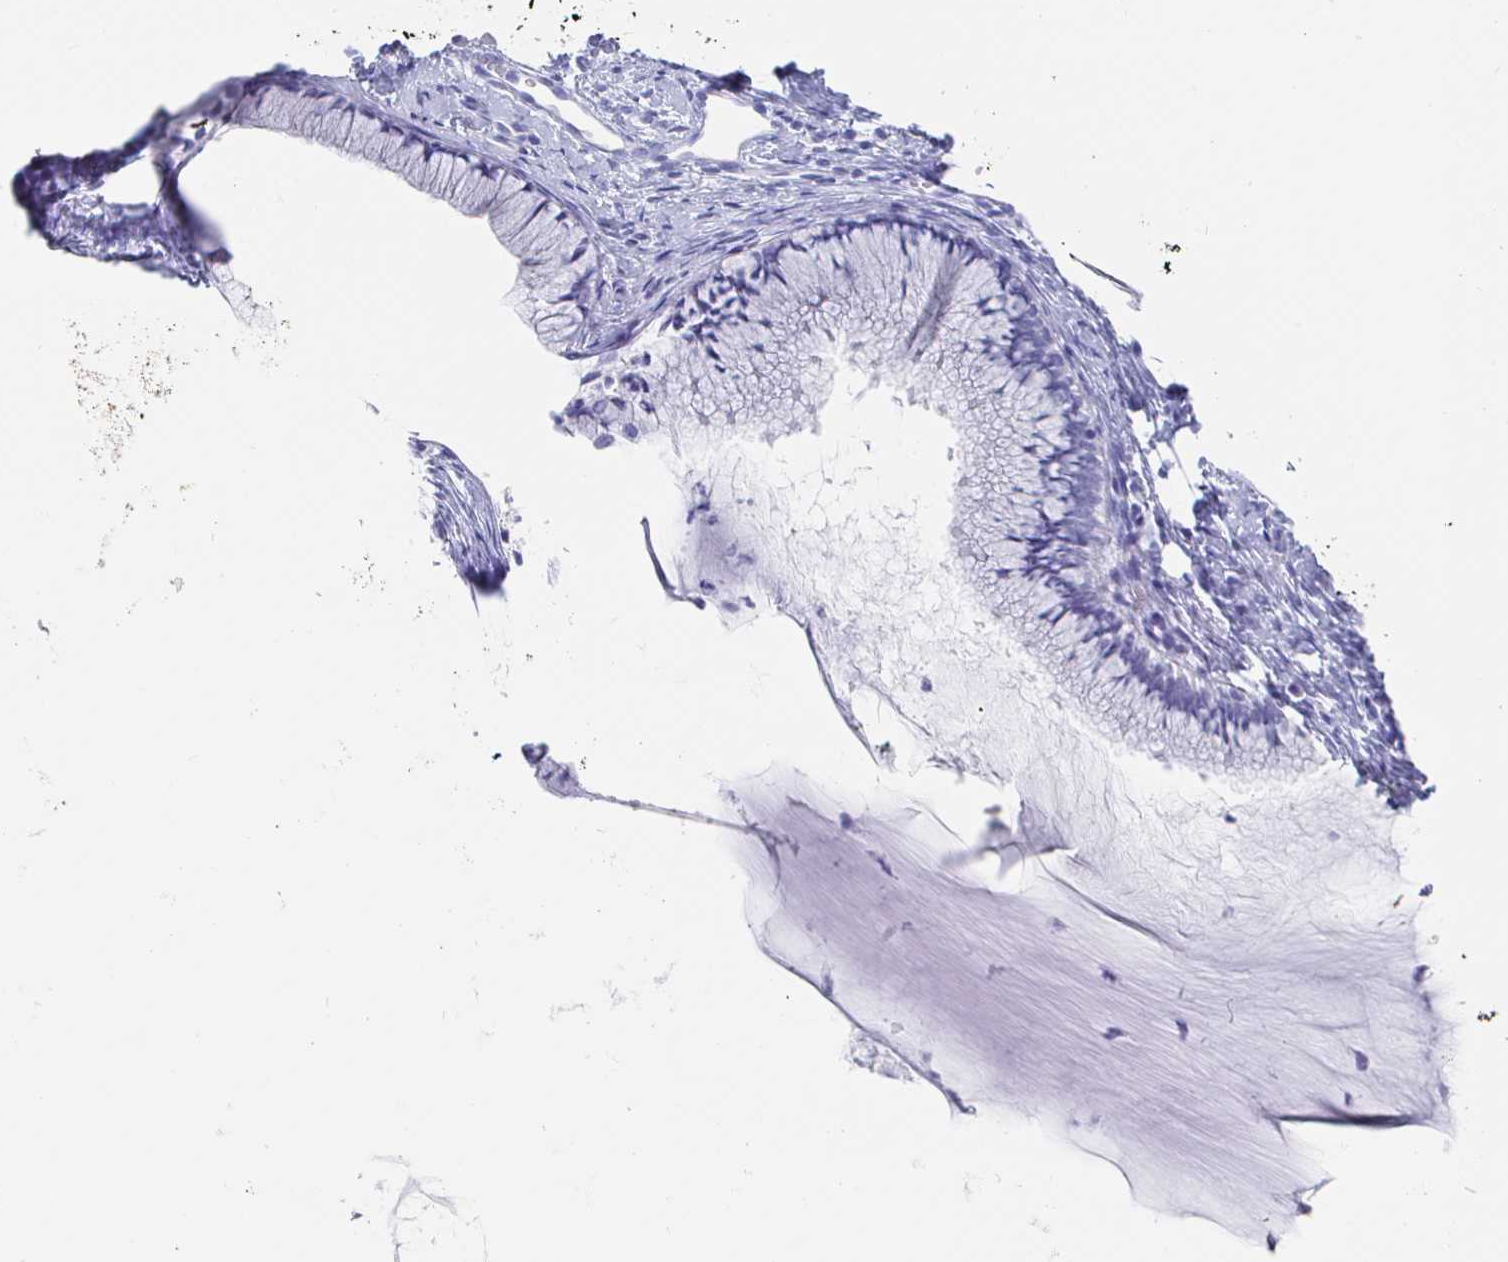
{"staining": {"intensity": "negative", "quantity": "none", "location": "none"}, "tissue": "cervix", "cell_type": "Glandular cells", "image_type": "normal", "snomed": [{"axis": "morphology", "description": "Normal tissue, NOS"}, {"axis": "topography", "description": "Cervix"}], "caption": "The histopathology image displays no staining of glandular cells in normal cervix. (DAB immunohistochemistry (IHC), high magnification).", "gene": "CLCA1", "patient": {"sex": "female", "age": 40}}